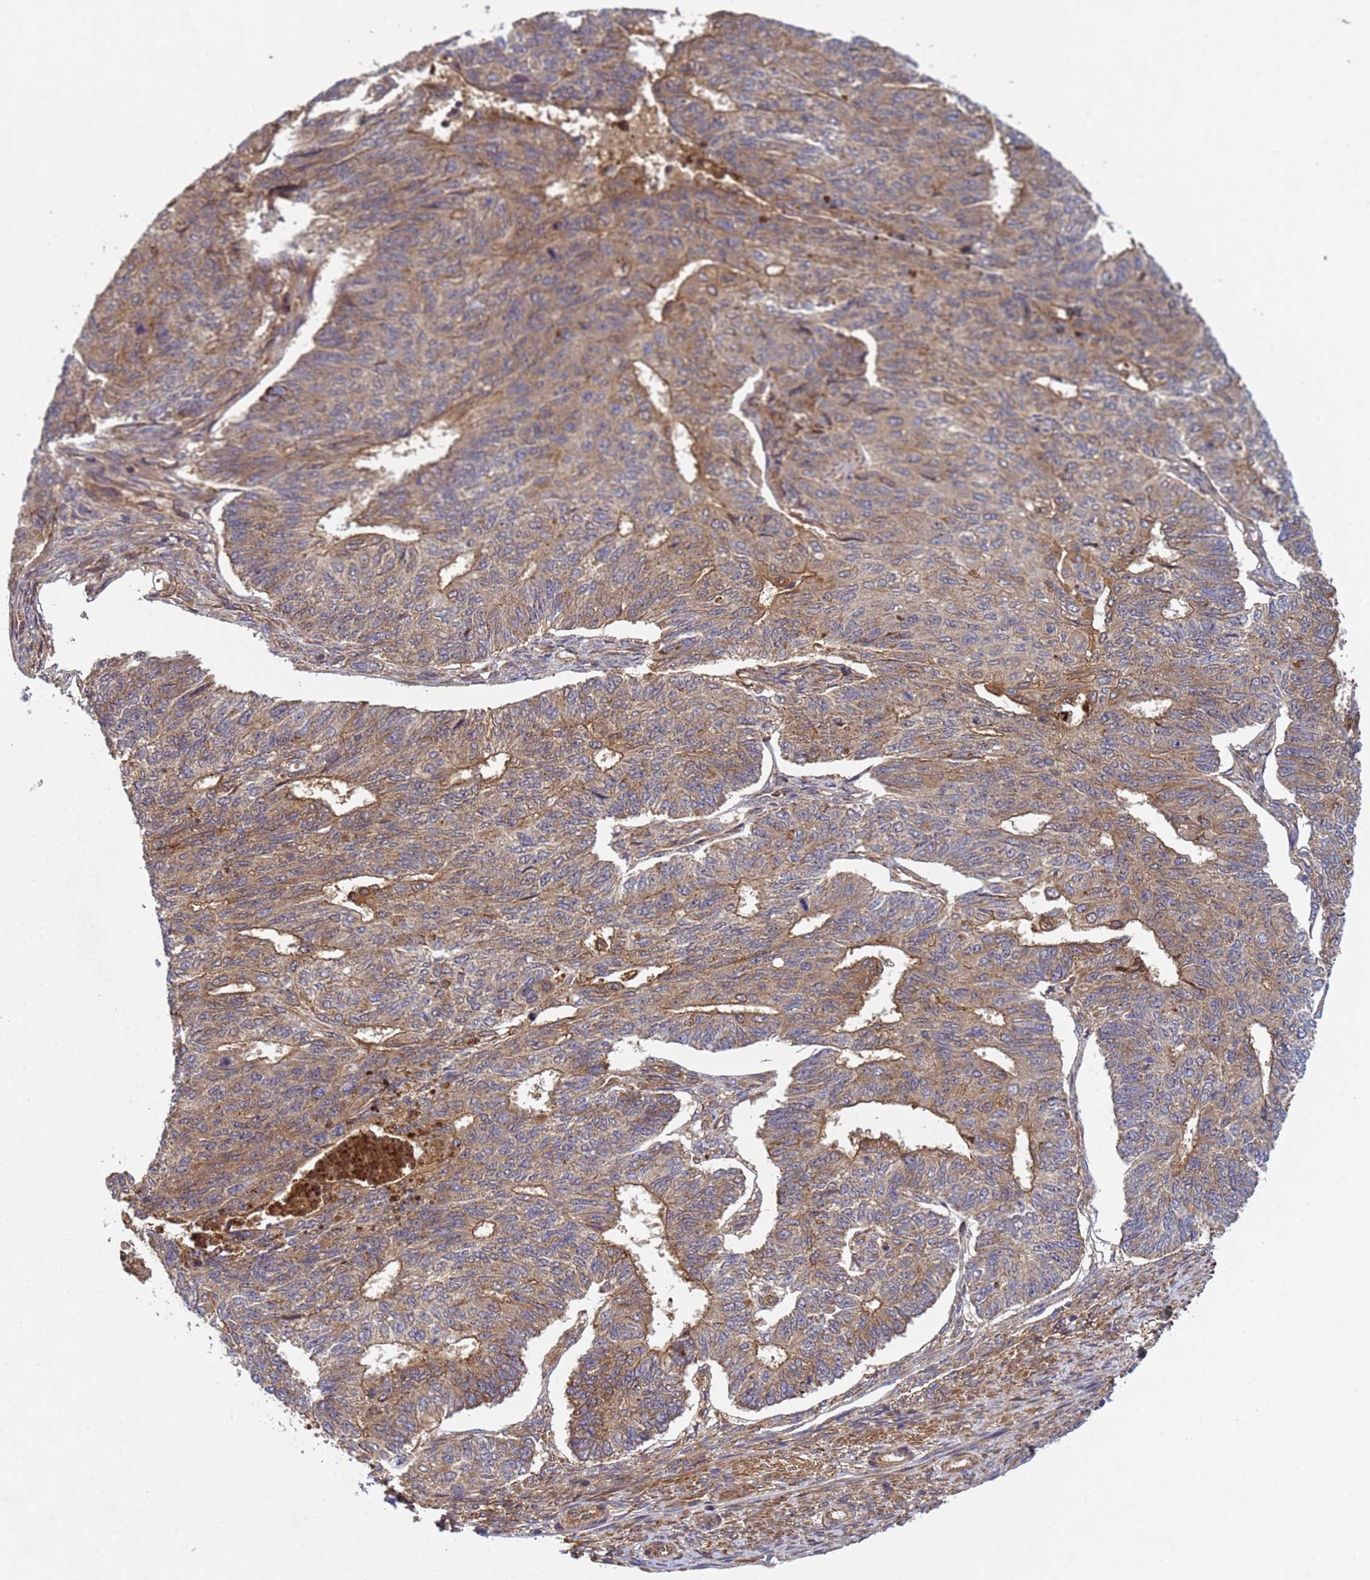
{"staining": {"intensity": "moderate", "quantity": ">75%", "location": "cytoplasmic/membranous"}, "tissue": "endometrial cancer", "cell_type": "Tumor cells", "image_type": "cancer", "snomed": [{"axis": "morphology", "description": "Adenocarcinoma, NOS"}, {"axis": "topography", "description": "Endometrium"}], "caption": "Protein staining displays moderate cytoplasmic/membranous expression in approximately >75% of tumor cells in endometrial adenocarcinoma.", "gene": "C8orf34", "patient": {"sex": "female", "age": 32}}